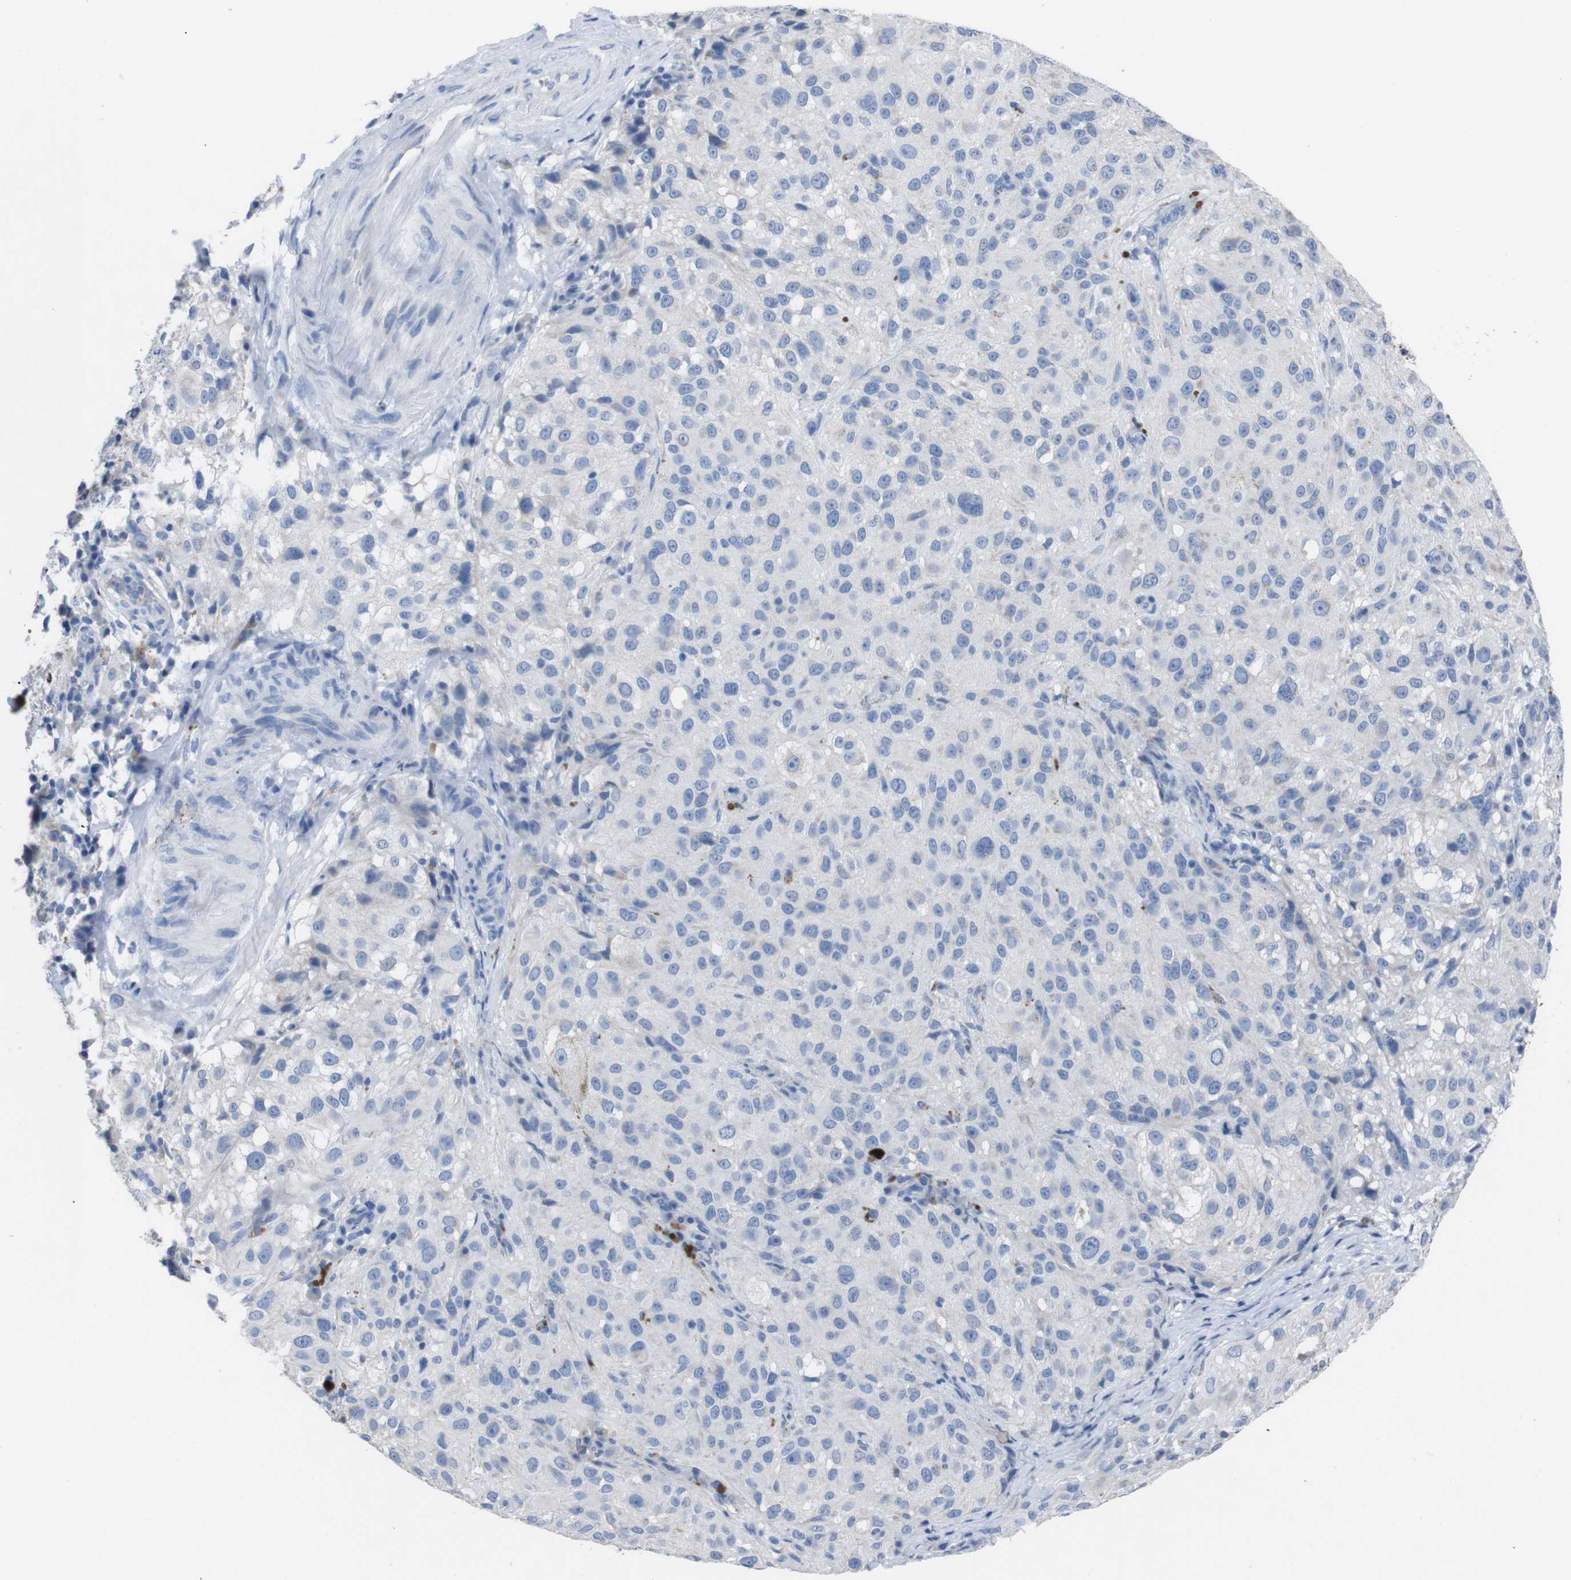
{"staining": {"intensity": "negative", "quantity": "none", "location": "none"}, "tissue": "melanoma", "cell_type": "Tumor cells", "image_type": "cancer", "snomed": [{"axis": "morphology", "description": "Necrosis, NOS"}, {"axis": "morphology", "description": "Malignant melanoma, NOS"}, {"axis": "topography", "description": "Skin"}], "caption": "A micrograph of malignant melanoma stained for a protein displays no brown staining in tumor cells.", "gene": "GJB2", "patient": {"sex": "female", "age": 87}}